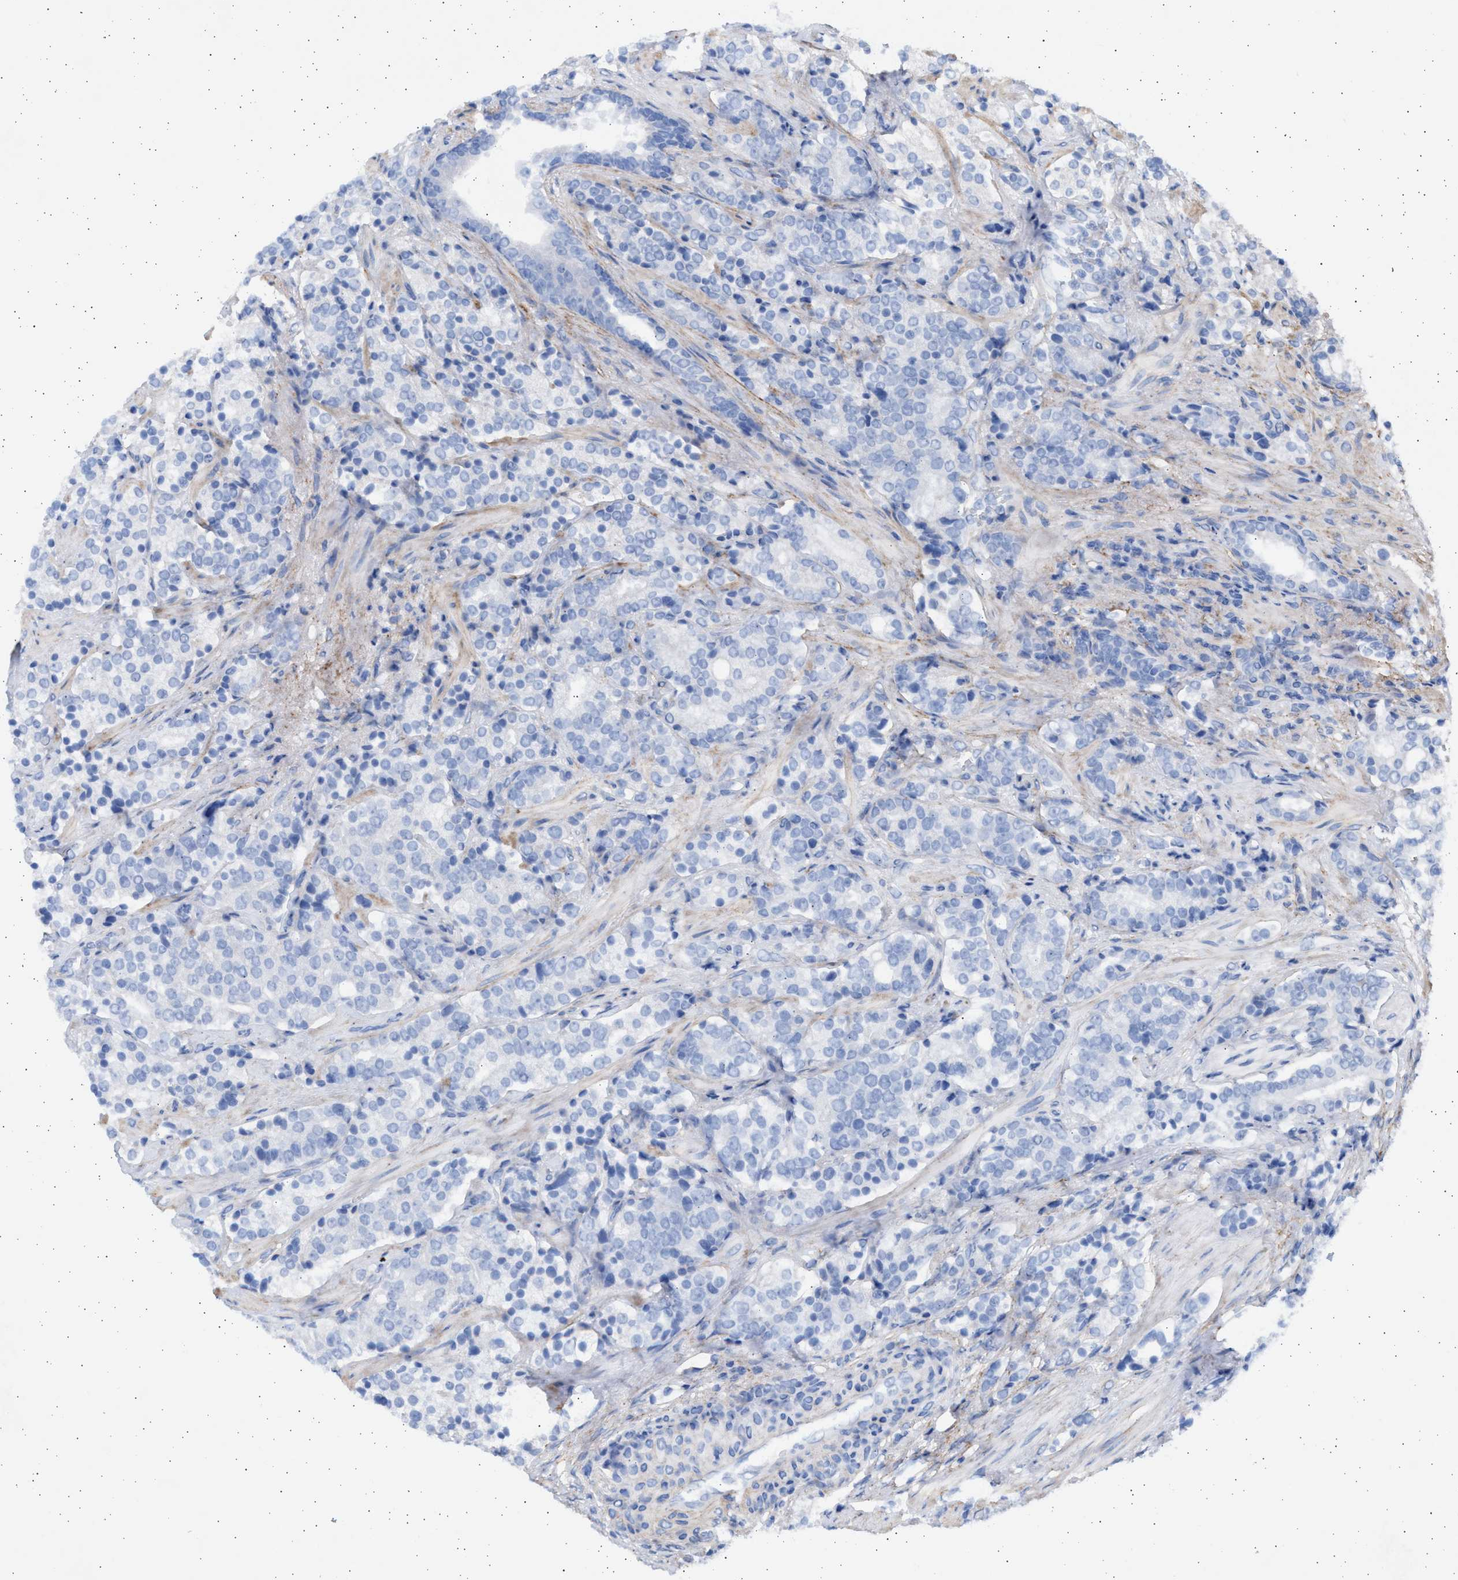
{"staining": {"intensity": "negative", "quantity": "none", "location": "none"}, "tissue": "prostate cancer", "cell_type": "Tumor cells", "image_type": "cancer", "snomed": [{"axis": "morphology", "description": "Adenocarcinoma, High grade"}, {"axis": "topography", "description": "Prostate"}], "caption": "DAB (3,3'-diaminobenzidine) immunohistochemical staining of human prostate adenocarcinoma (high-grade) exhibits no significant positivity in tumor cells.", "gene": "NBR1", "patient": {"sex": "male", "age": 71}}